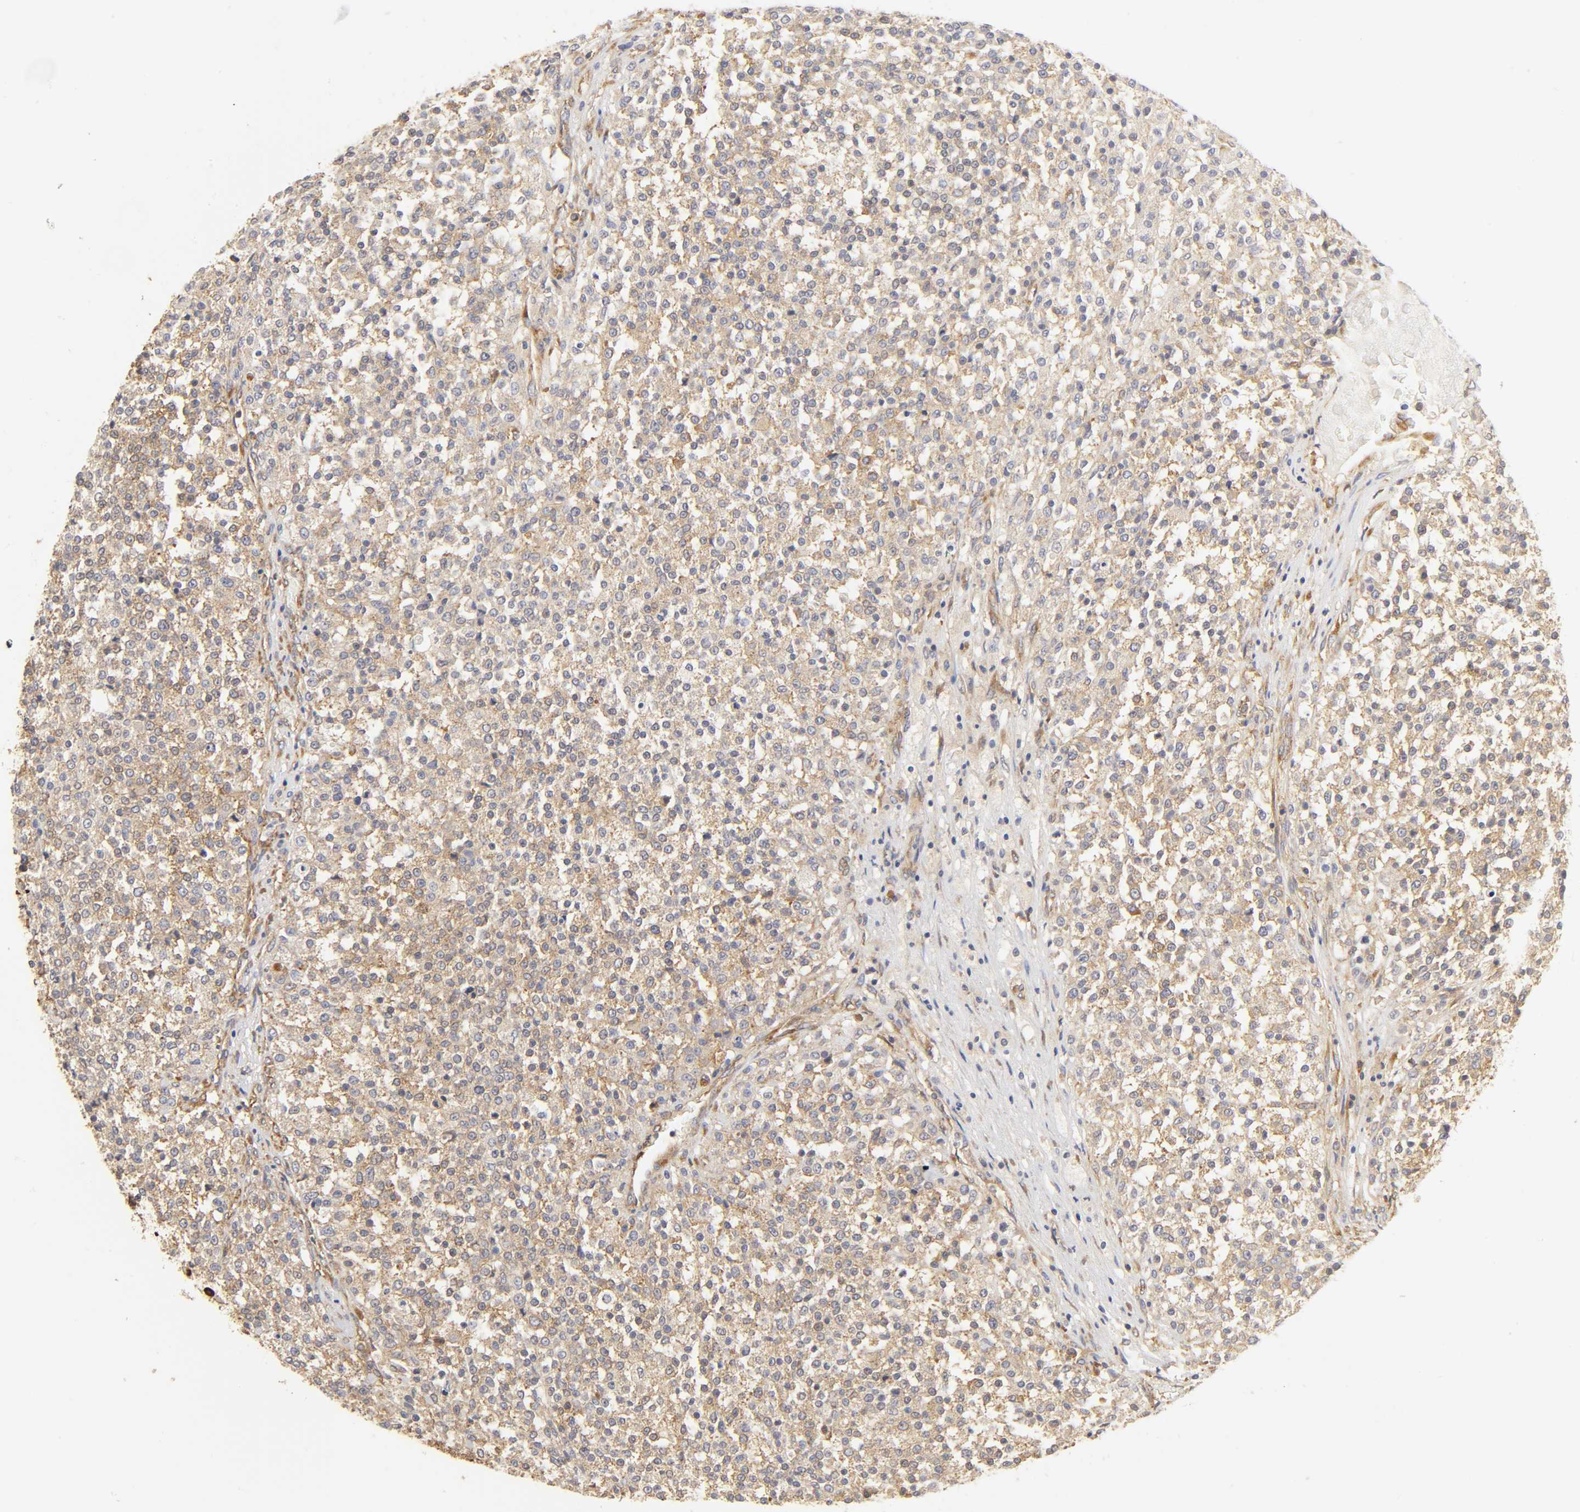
{"staining": {"intensity": "moderate", "quantity": ">75%", "location": "cytoplasmic/membranous"}, "tissue": "testis cancer", "cell_type": "Tumor cells", "image_type": "cancer", "snomed": [{"axis": "morphology", "description": "Seminoma, NOS"}, {"axis": "topography", "description": "Testis"}], "caption": "Human testis cancer stained with a brown dye exhibits moderate cytoplasmic/membranous positive expression in about >75% of tumor cells.", "gene": "RPL14", "patient": {"sex": "male", "age": 59}}